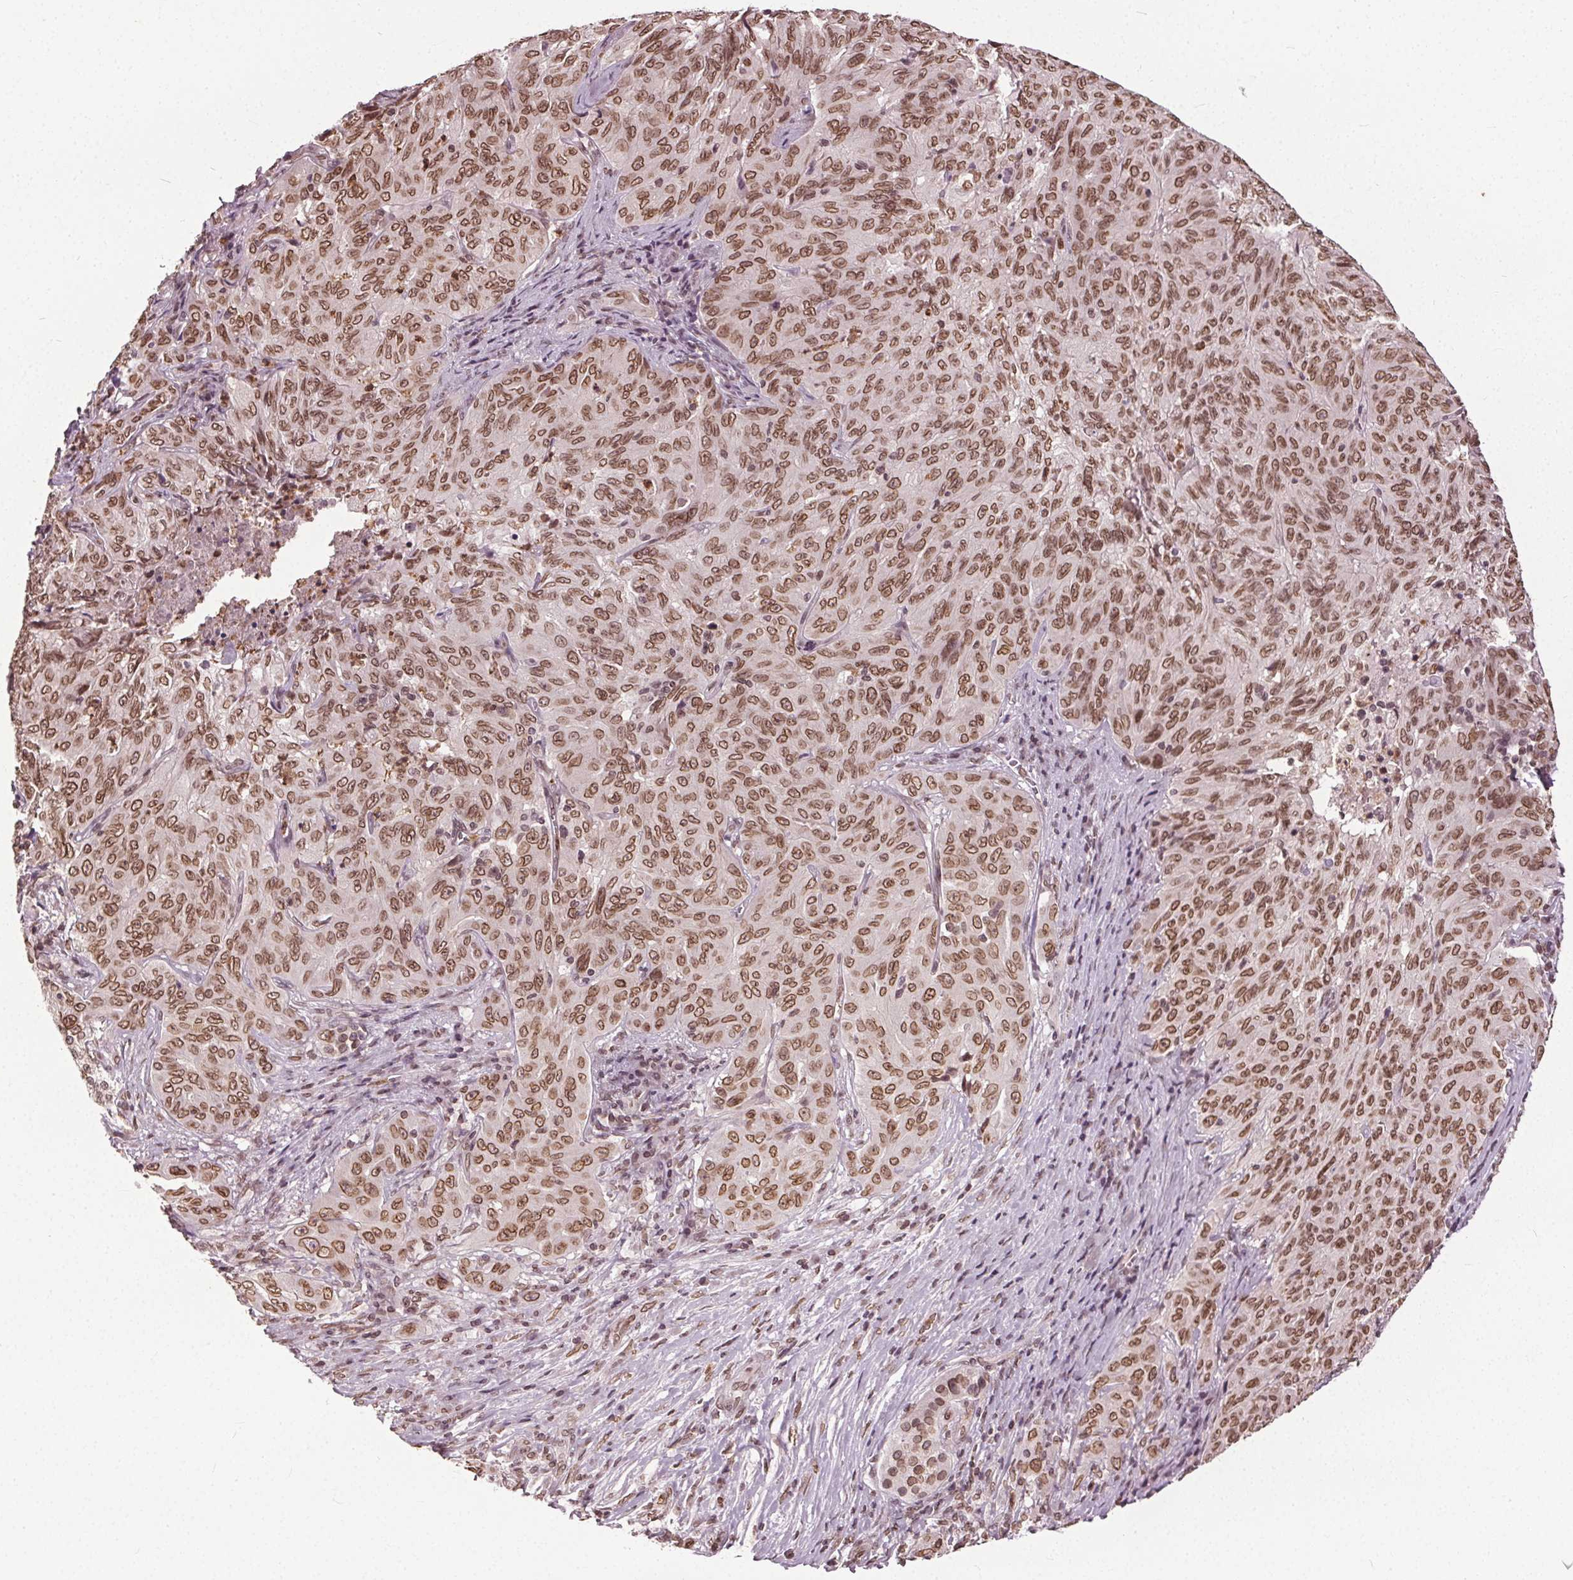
{"staining": {"intensity": "moderate", "quantity": ">75%", "location": "cytoplasmic/membranous,nuclear"}, "tissue": "pancreatic cancer", "cell_type": "Tumor cells", "image_type": "cancer", "snomed": [{"axis": "morphology", "description": "Adenocarcinoma, NOS"}, {"axis": "topography", "description": "Pancreas"}], "caption": "IHC micrograph of neoplastic tissue: pancreatic cancer stained using IHC reveals medium levels of moderate protein expression localized specifically in the cytoplasmic/membranous and nuclear of tumor cells, appearing as a cytoplasmic/membranous and nuclear brown color.", "gene": "TTC39C", "patient": {"sex": "male", "age": 63}}